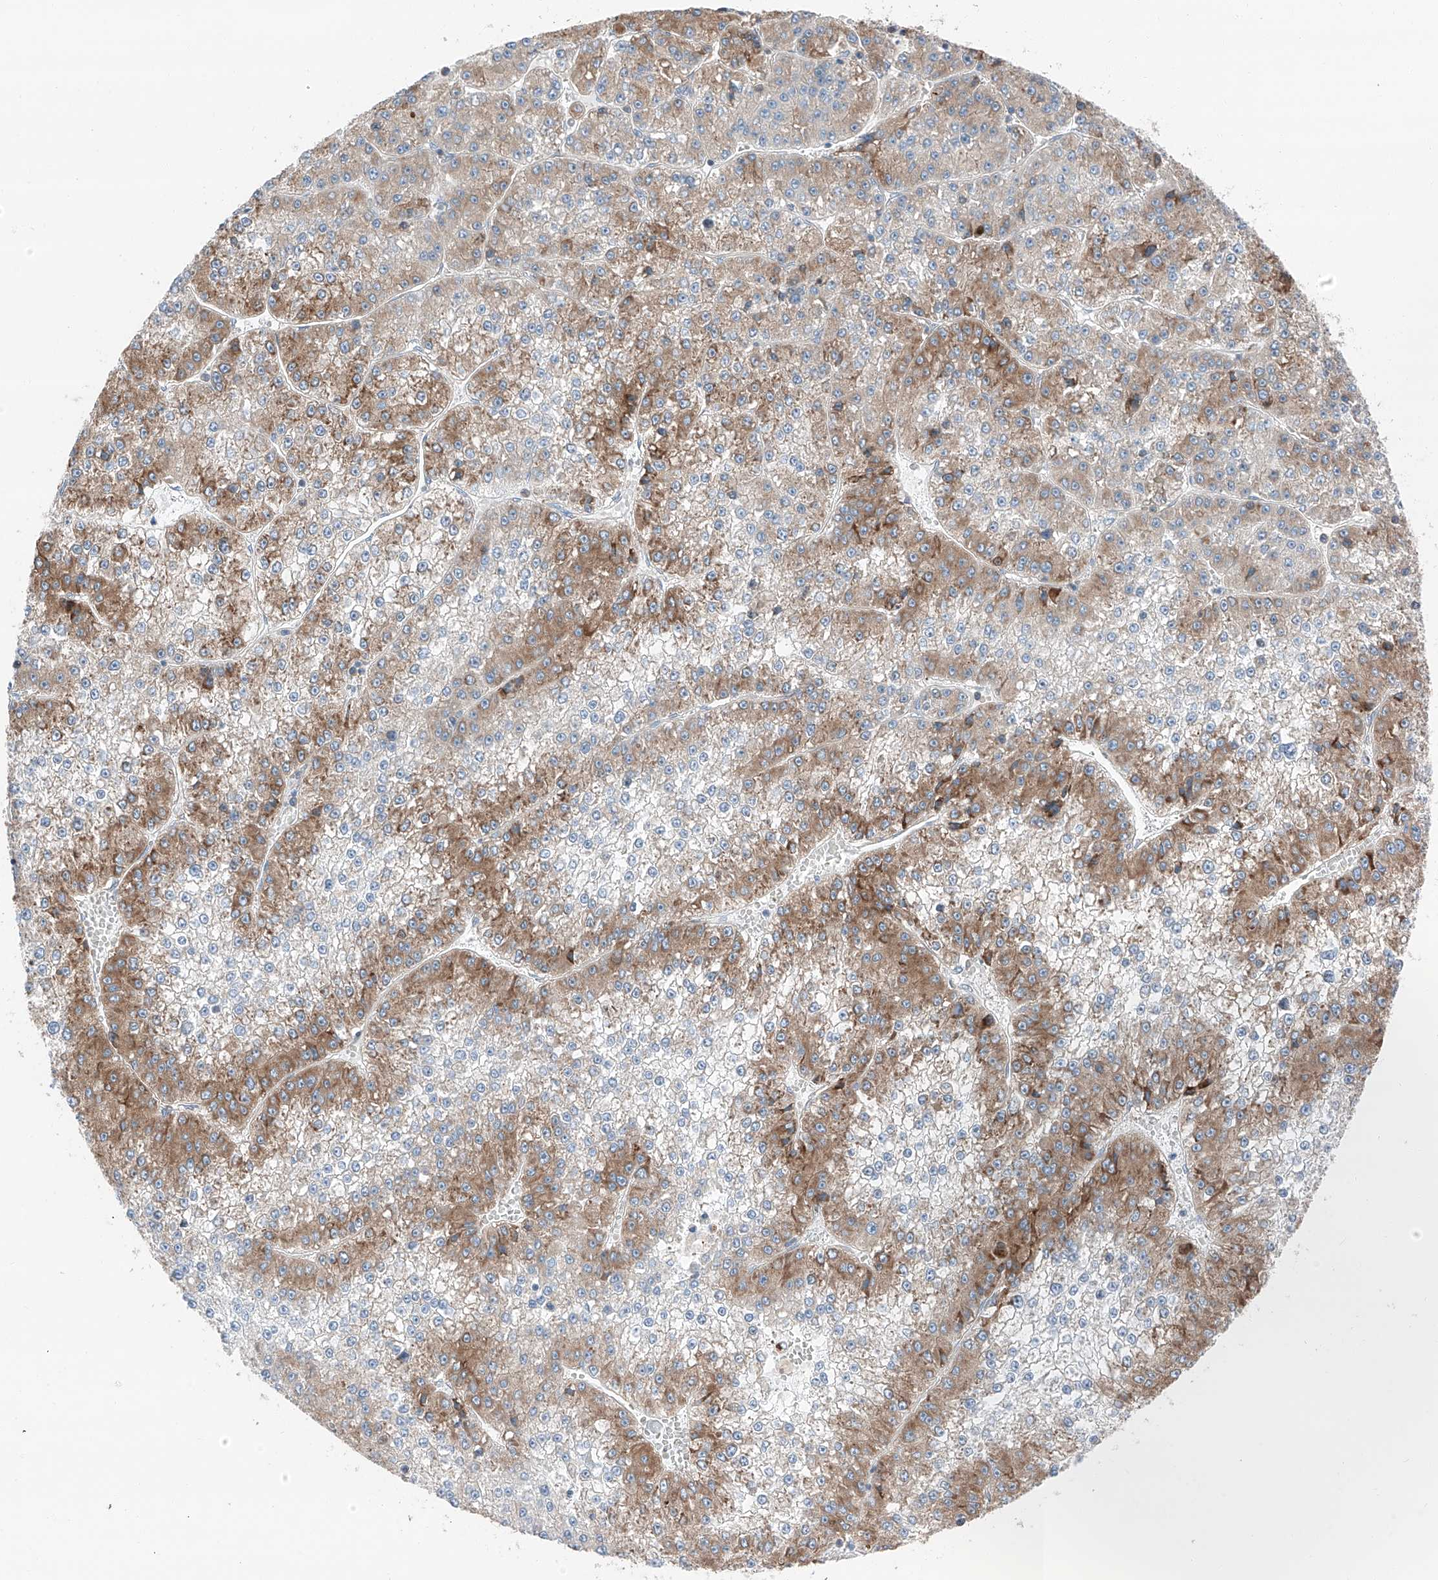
{"staining": {"intensity": "moderate", "quantity": "25%-75%", "location": "cytoplasmic/membranous"}, "tissue": "liver cancer", "cell_type": "Tumor cells", "image_type": "cancer", "snomed": [{"axis": "morphology", "description": "Carcinoma, Hepatocellular, NOS"}, {"axis": "topography", "description": "Liver"}], "caption": "A micrograph of liver cancer stained for a protein exhibits moderate cytoplasmic/membranous brown staining in tumor cells.", "gene": "ZC3H15", "patient": {"sex": "female", "age": 73}}